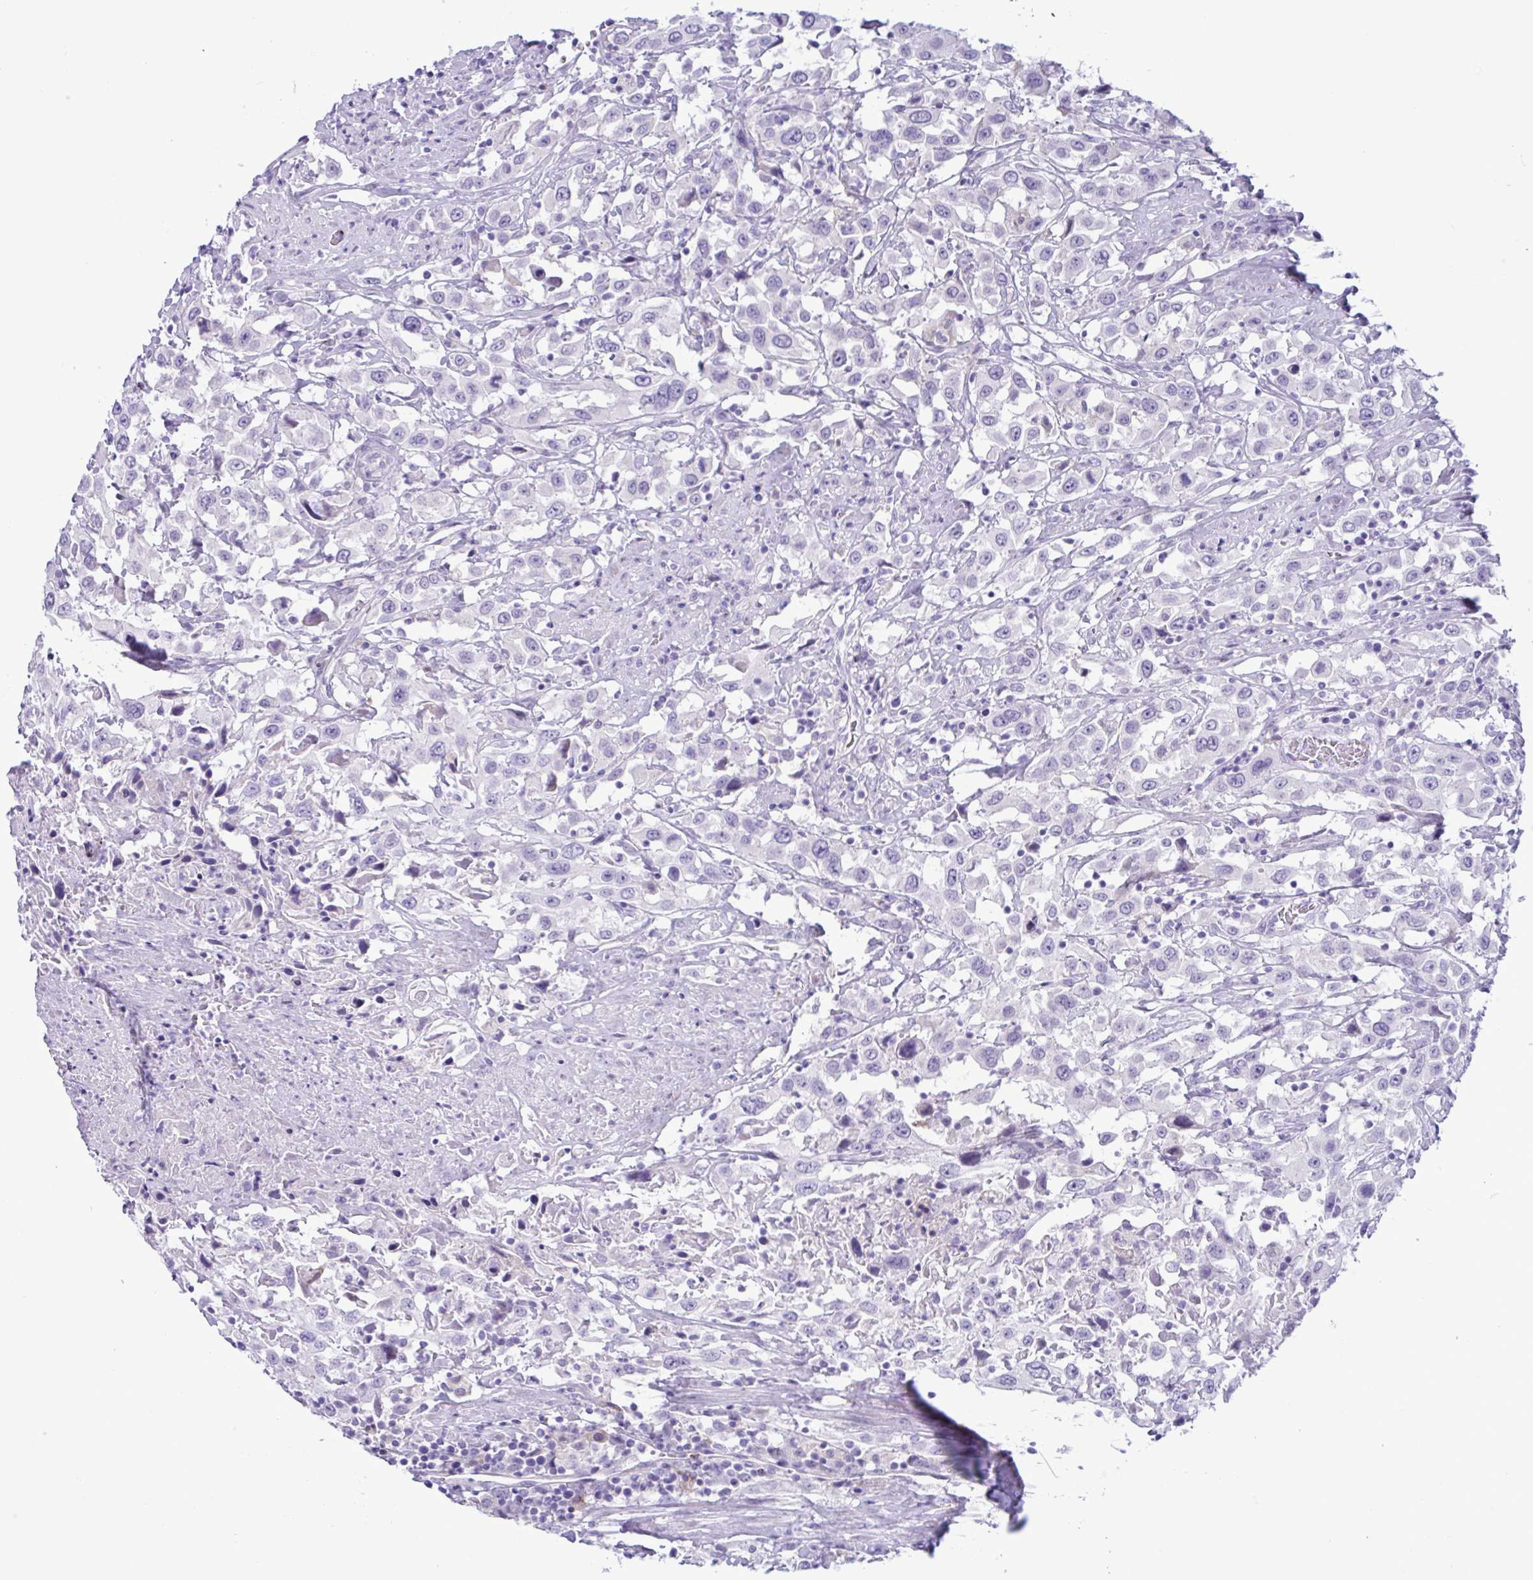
{"staining": {"intensity": "negative", "quantity": "none", "location": "none"}, "tissue": "urothelial cancer", "cell_type": "Tumor cells", "image_type": "cancer", "snomed": [{"axis": "morphology", "description": "Urothelial carcinoma, High grade"}, {"axis": "topography", "description": "Urinary bladder"}], "caption": "Tumor cells show no significant staining in urothelial cancer. Brightfield microscopy of immunohistochemistry (IHC) stained with DAB (brown) and hematoxylin (blue), captured at high magnification.", "gene": "SREBF1", "patient": {"sex": "male", "age": 61}}